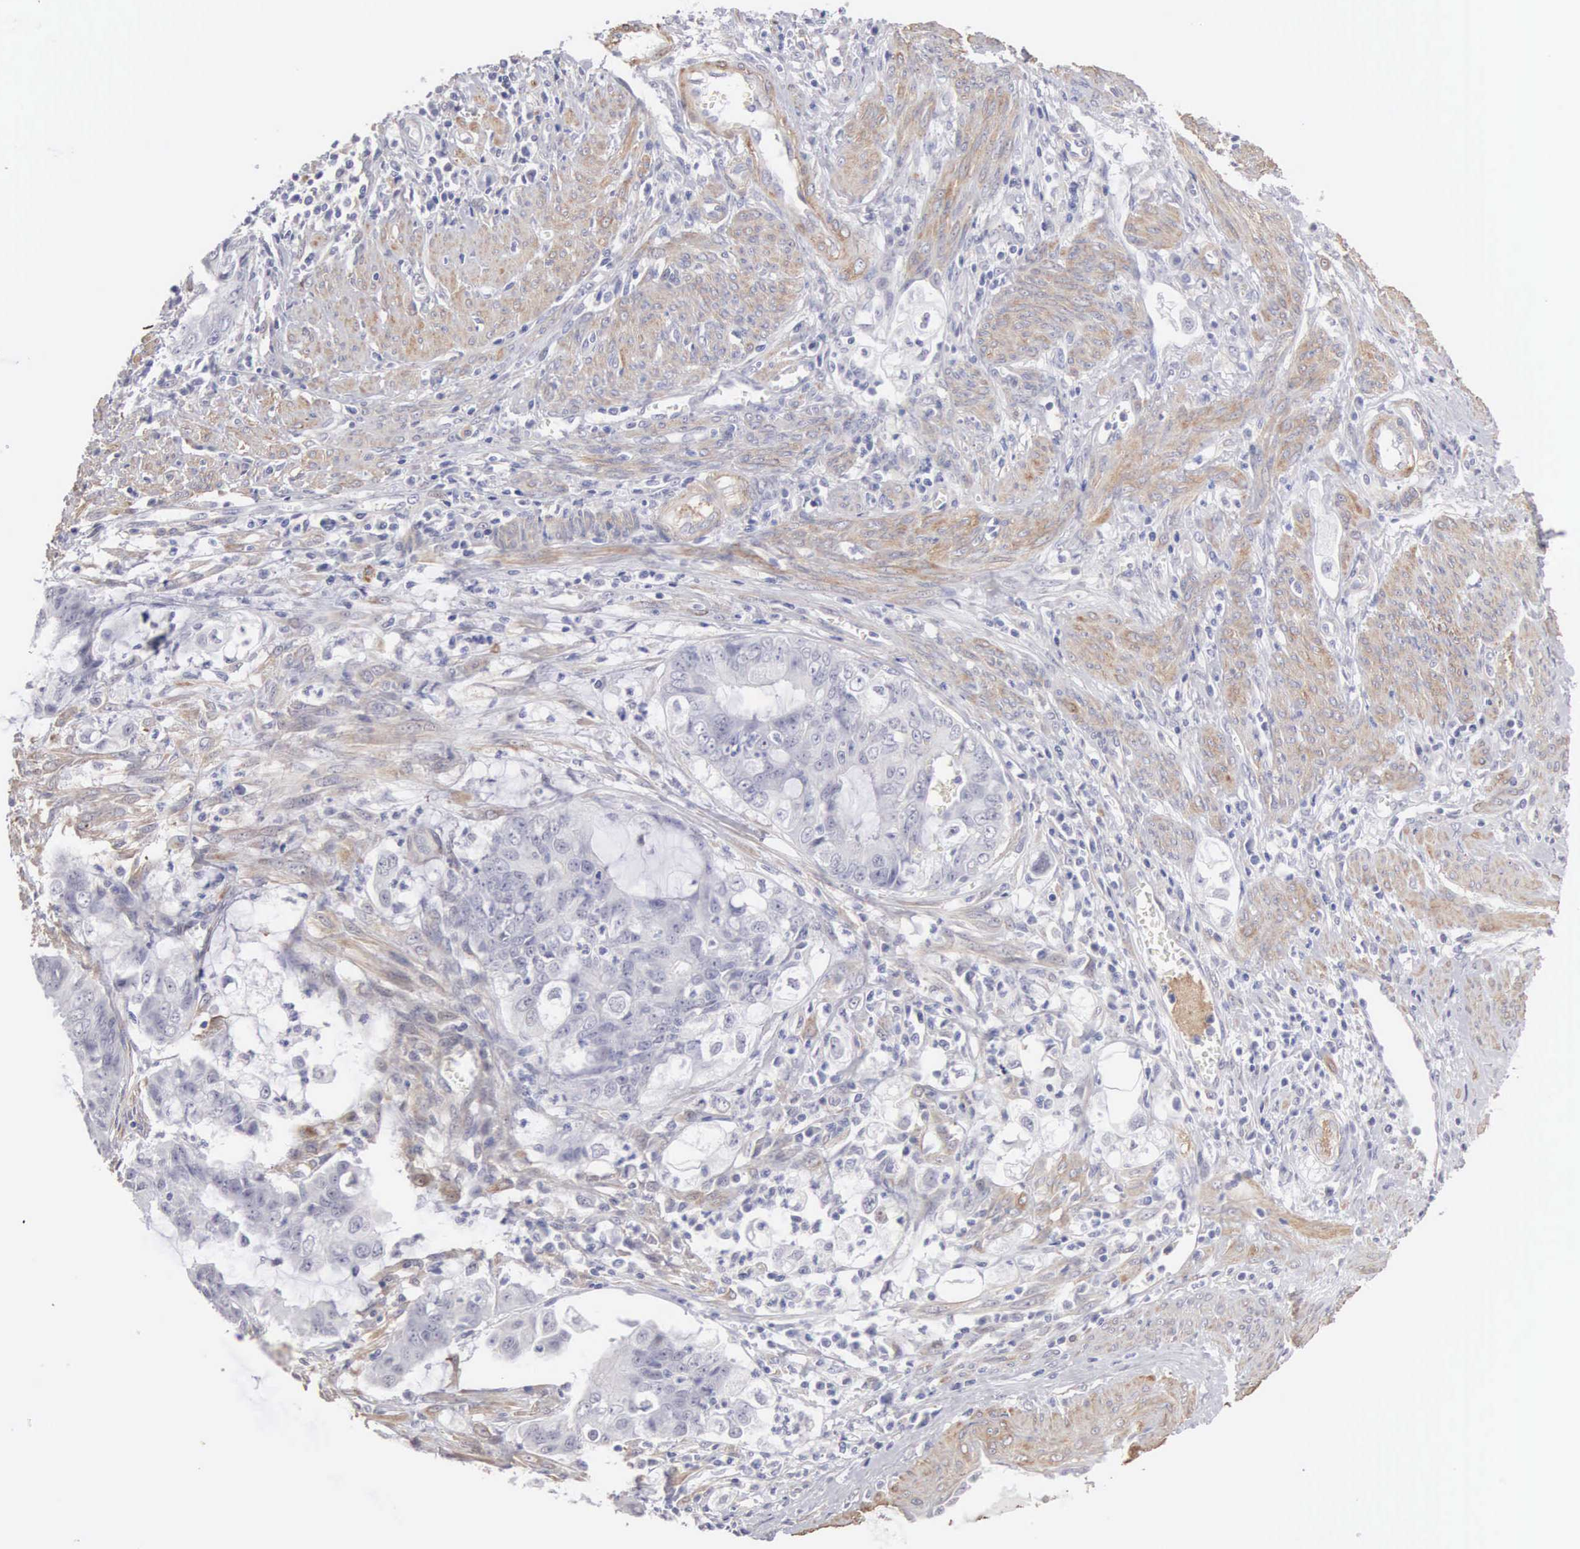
{"staining": {"intensity": "negative", "quantity": "none", "location": "none"}, "tissue": "endometrial cancer", "cell_type": "Tumor cells", "image_type": "cancer", "snomed": [{"axis": "morphology", "description": "Adenocarcinoma, NOS"}, {"axis": "topography", "description": "Endometrium"}], "caption": "High power microscopy histopathology image of an immunohistochemistry (IHC) image of adenocarcinoma (endometrial), revealing no significant expression in tumor cells. (DAB immunohistochemistry (IHC) visualized using brightfield microscopy, high magnification).", "gene": "ELFN2", "patient": {"sex": "female", "age": 75}}